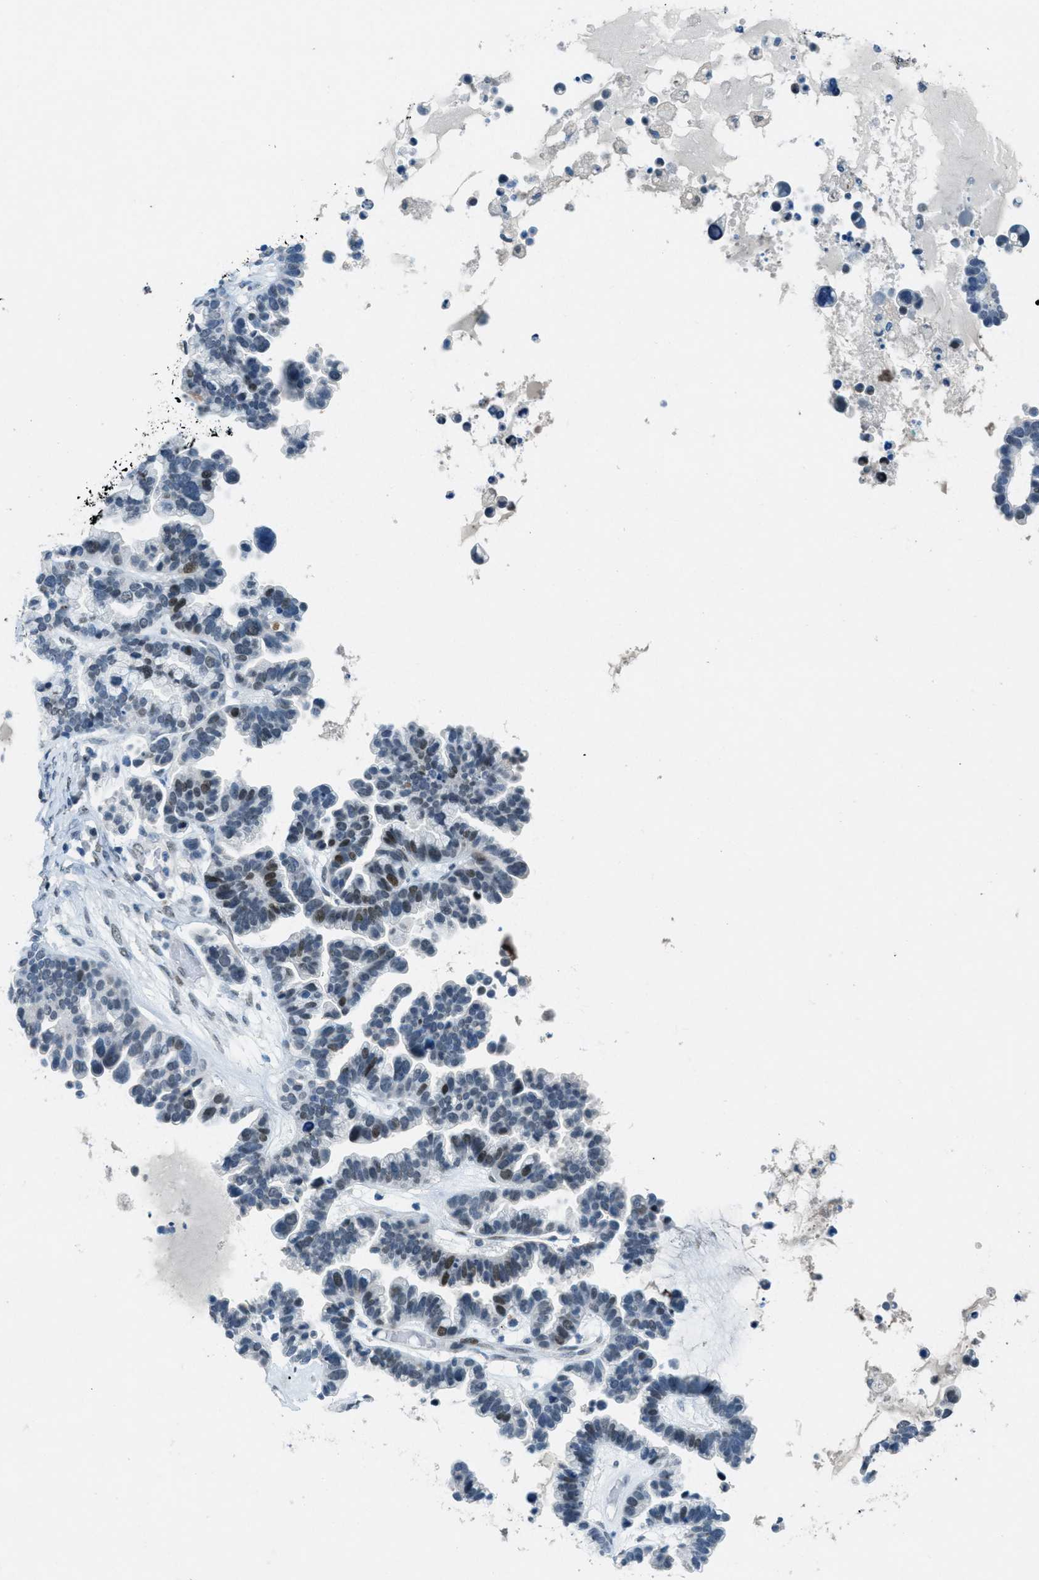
{"staining": {"intensity": "weak", "quantity": "<25%", "location": "nuclear"}, "tissue": "ovarian cancer", "cell_type": "Tumor cells", "image_type": "cancer", "snomed": [{"axis": "morphology", "description": "Cystadenocarcinoma, serous, NOS"}, {"axis": "topography", "description": "Ovary"}], "caption": "High power microscopy image of an immunohistochemistry histopathology image of ovarian serous cystadenocarcinoma, revealing no significant positivity in tumor cells. (DAB (3,3'-diaminobenzidine) immunohistochemistry with hematoxylin counter stain).", "gene": "TTC13", "patient": {"sex": "female", "age": 56}}